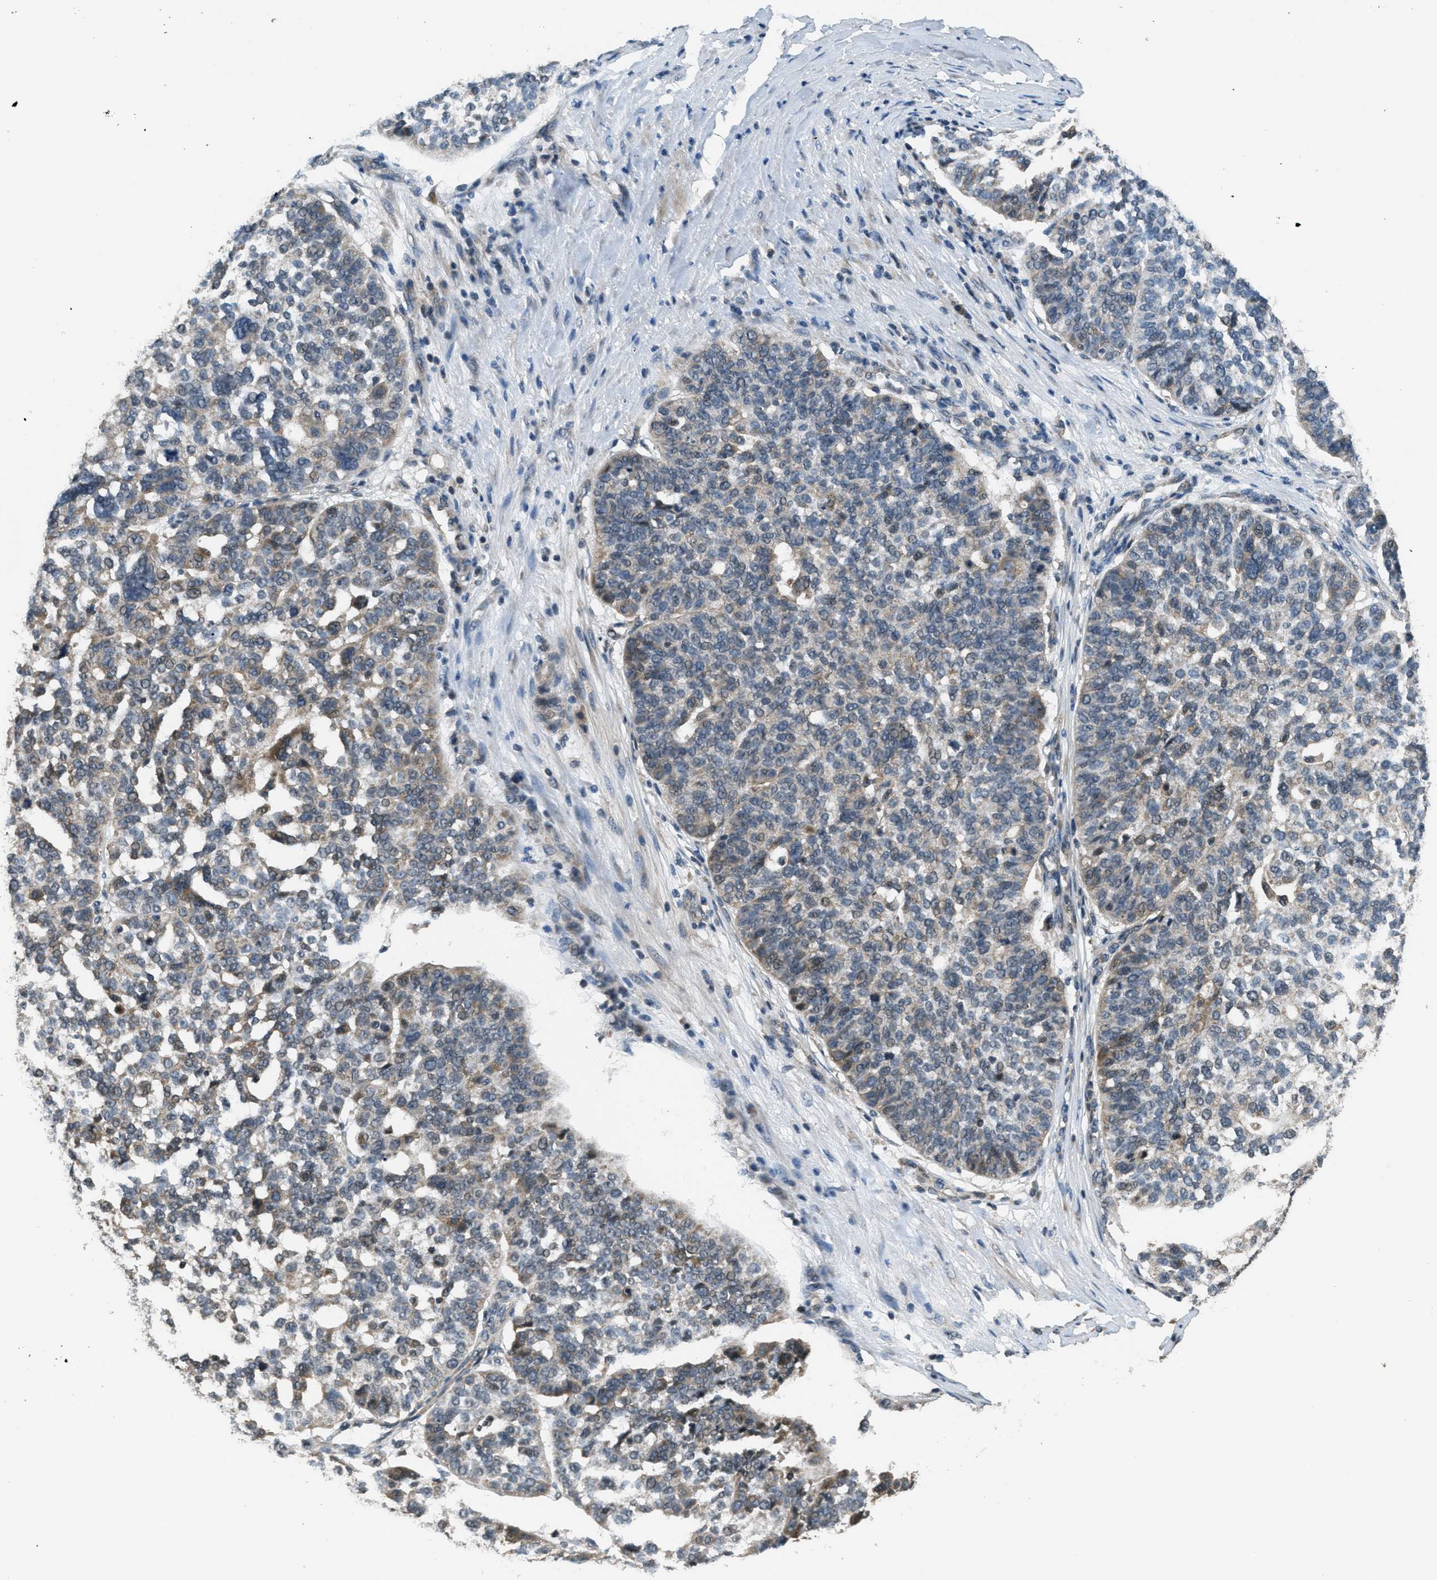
{"staining": {"intensity": "moderate", "quantity": "<25%", "location": "cytoplasmic/membranous"}, "tissue": "ovarian cancer", "cell_type": "Tumor cells", "image_type": "cancer", "snomed": [{"axis": "morphology", "description": "Cystadenocarcinoma, serous, NOS"}, {"axis": "topography", "description": "Ovary"}], "caption": "This image demonstrates immunohistochemistry staining of ovarian cancer (serous cystadenocarcinoma), with low moderate cytoplasmic/membranous positivity in approximately <25% of tumor cells.", "gene": "NAT1", "patient": {"sex": "female", "age": 59}}